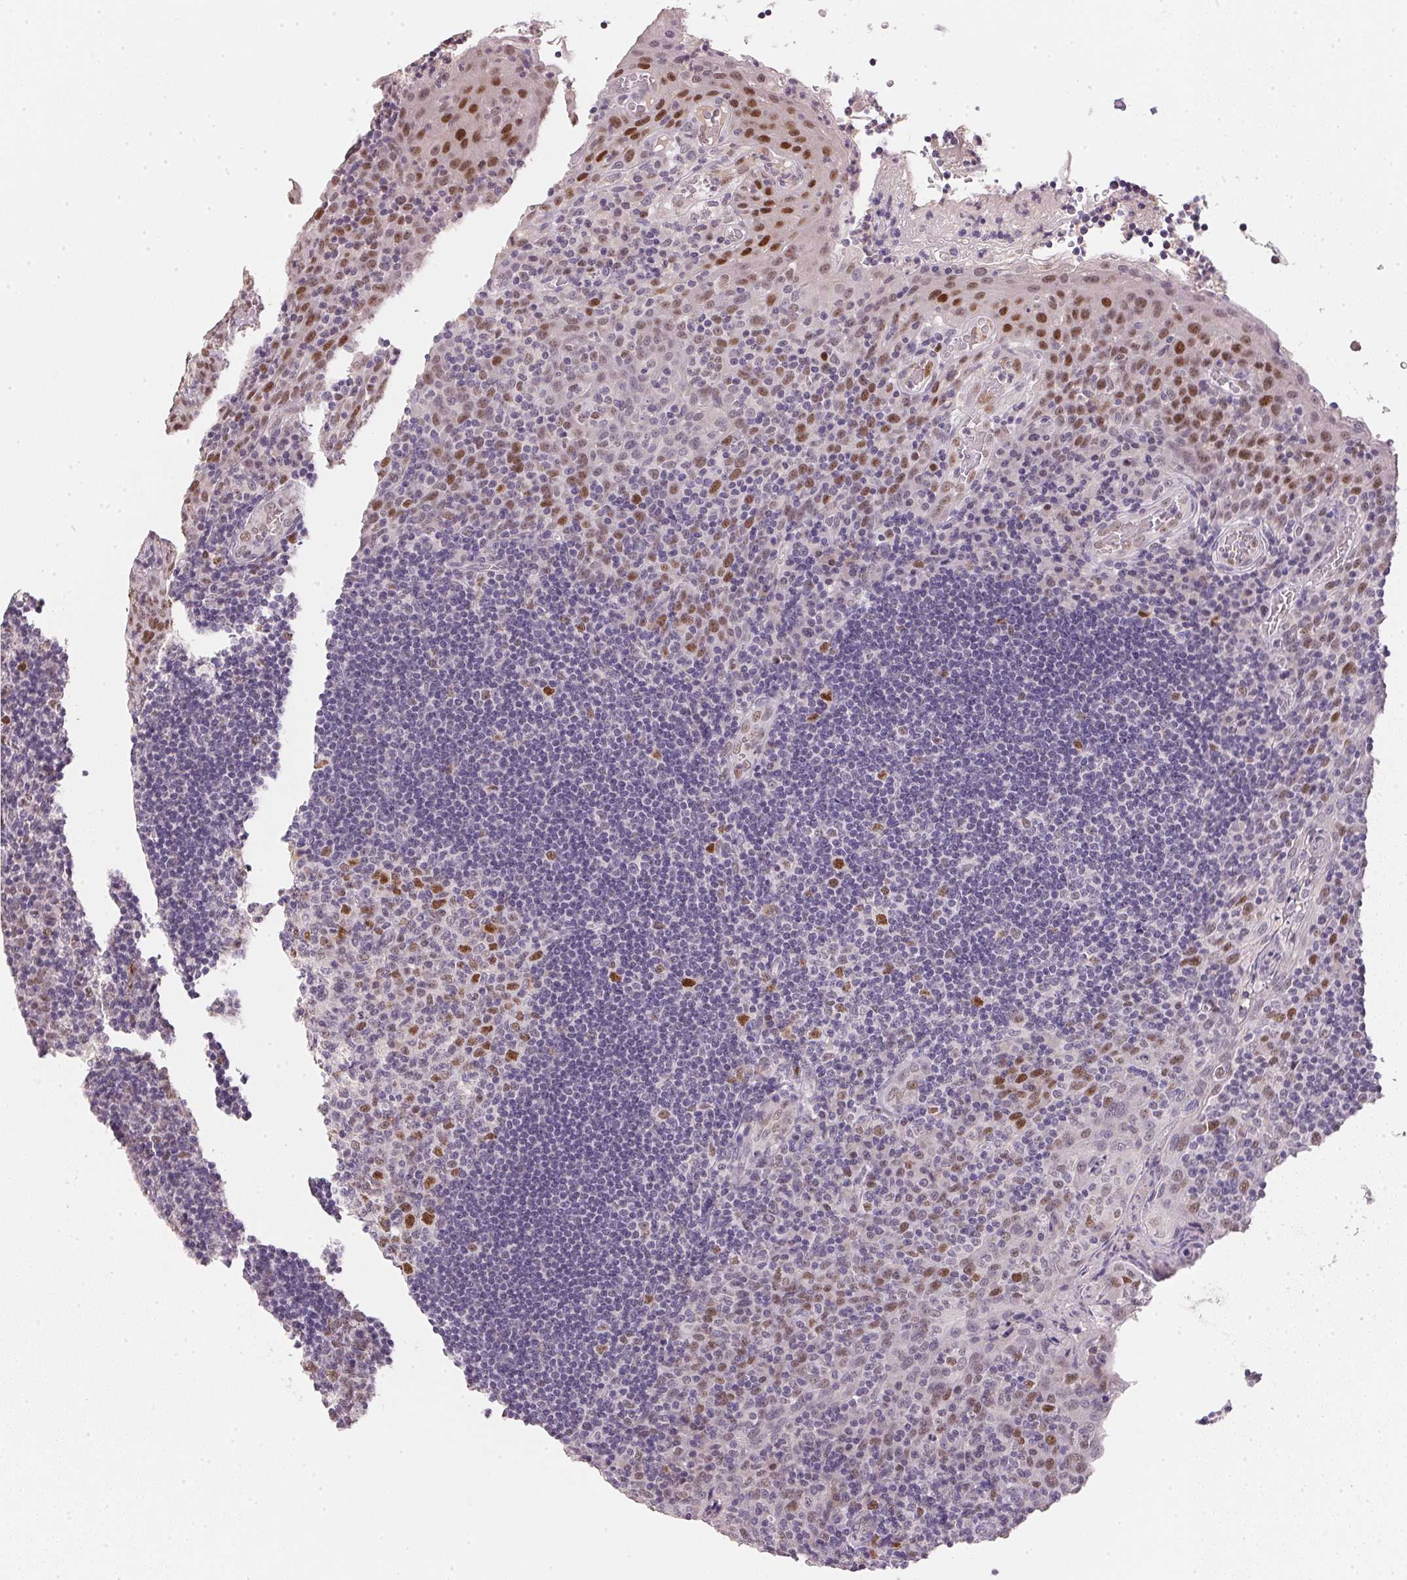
{"staining": {"intensity": "moderate", "quantity": "<25%", "location": "nuclear"}, "tissue": "tonsil", "cell_type": "Germinal center cells", "image_type": "normal", "snomed": [{"axis": "morphology", "description": "Normal tissue, NOS"}, {"axis": "topography", "description": "Tonsil"}], "caption": "IHC (DAB) staining of normal human tonsil exhibits moderate nuclear protein expression in approximately <25% of germinal center cells.", "gene": "POLR3G", "patient": {"sex": "male", "age": 17}}